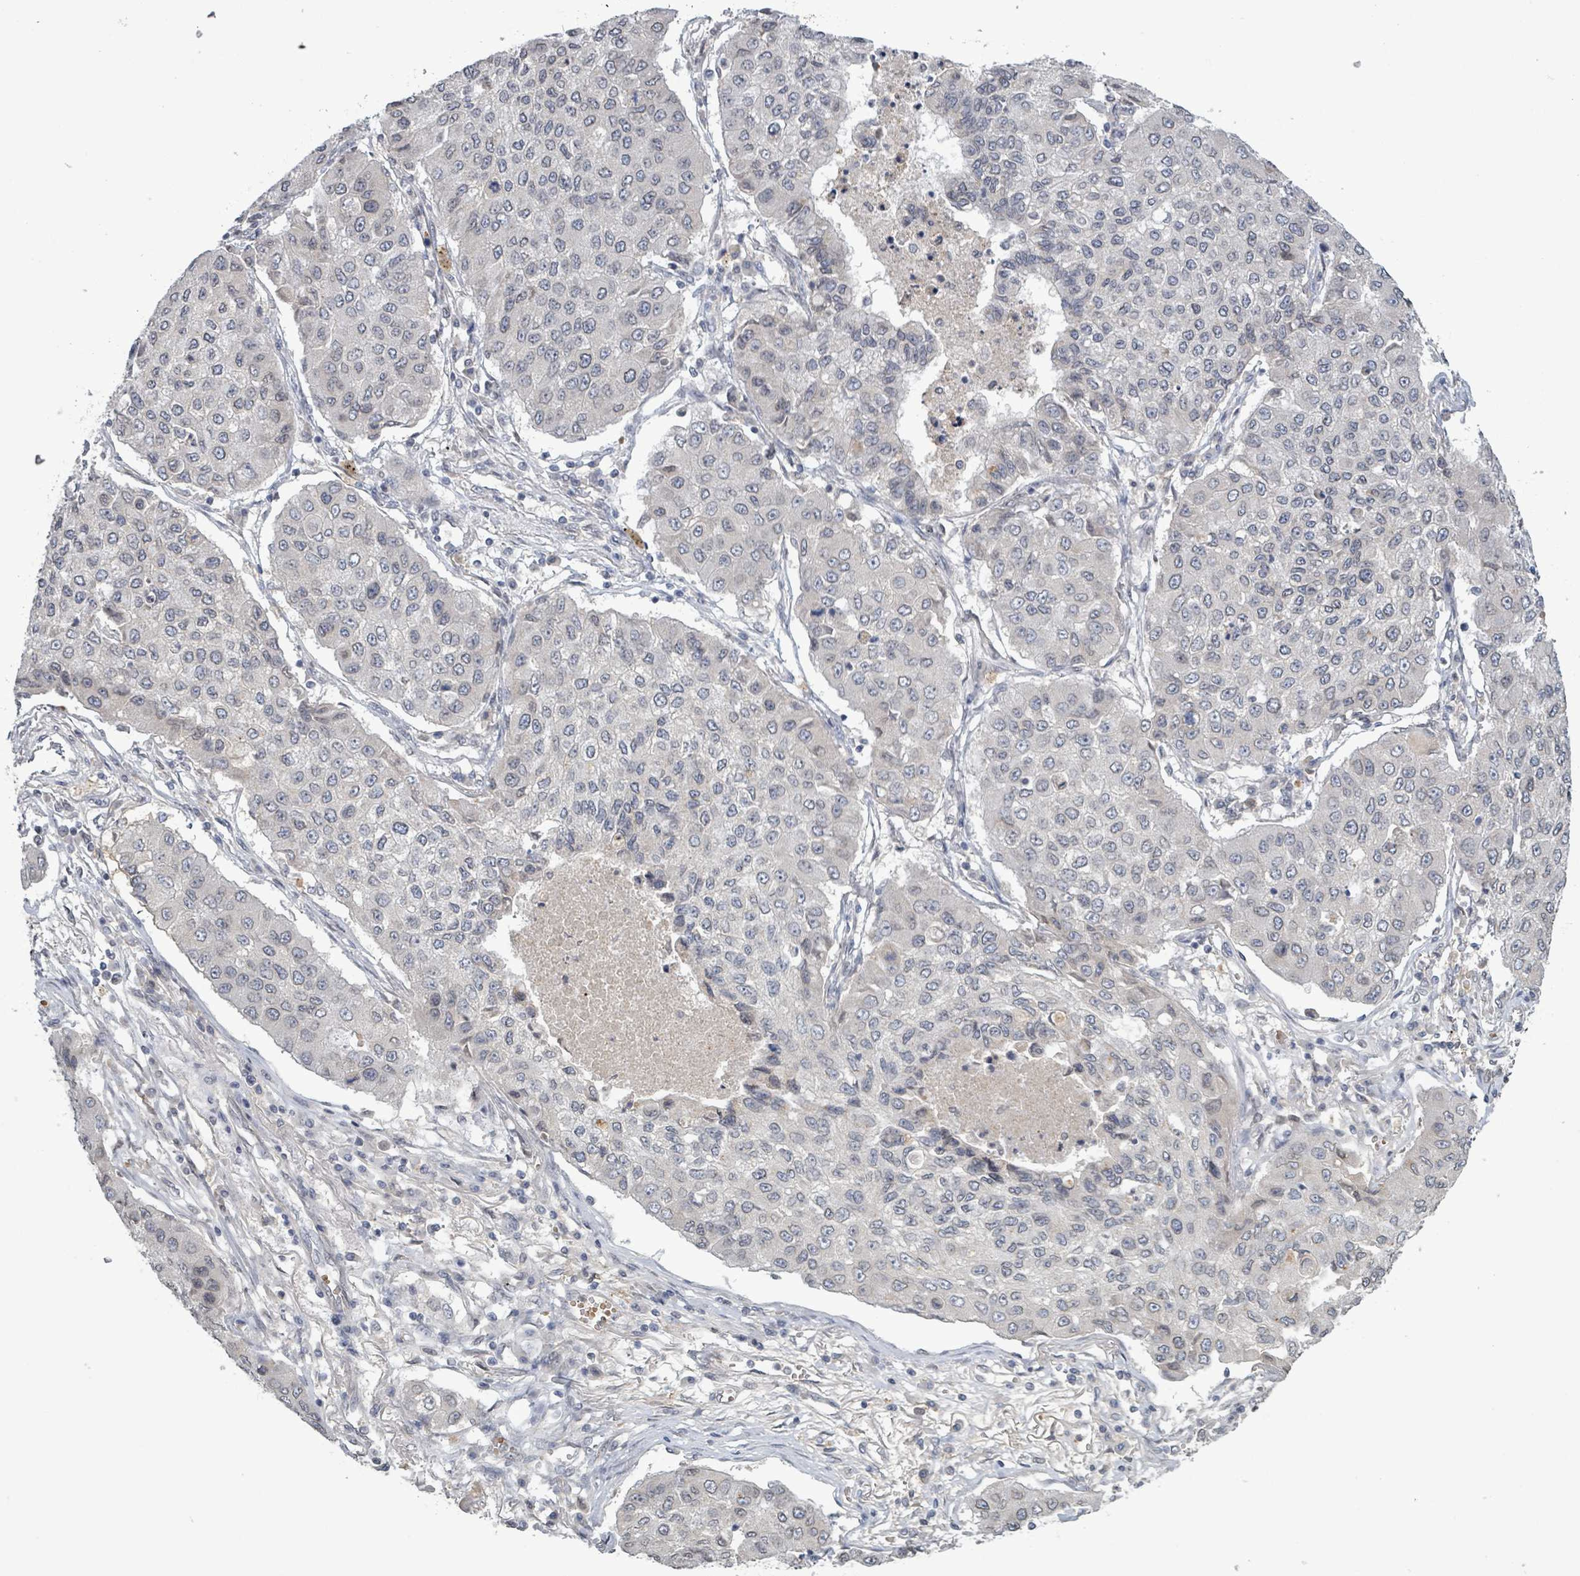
{"staining": {"intensity": "negative", "quantity": "none", "location": "none"}, "tissue": "lung cancer", "cell_type": "Tumor cells", "image_type": "cancer", "snomed": [{"axis": "morphology", "description": "Squamous cell carcinoma, NOS"}, {"axis": "topography", "description": "Lung"}], "caption": "This is an immunohistochemistry (IHC) image of lung squamous cell carcinoma. There is no staining in tumor cells.", "gene": "GRM8", "patient": {"sex": "male", "age": 74}}